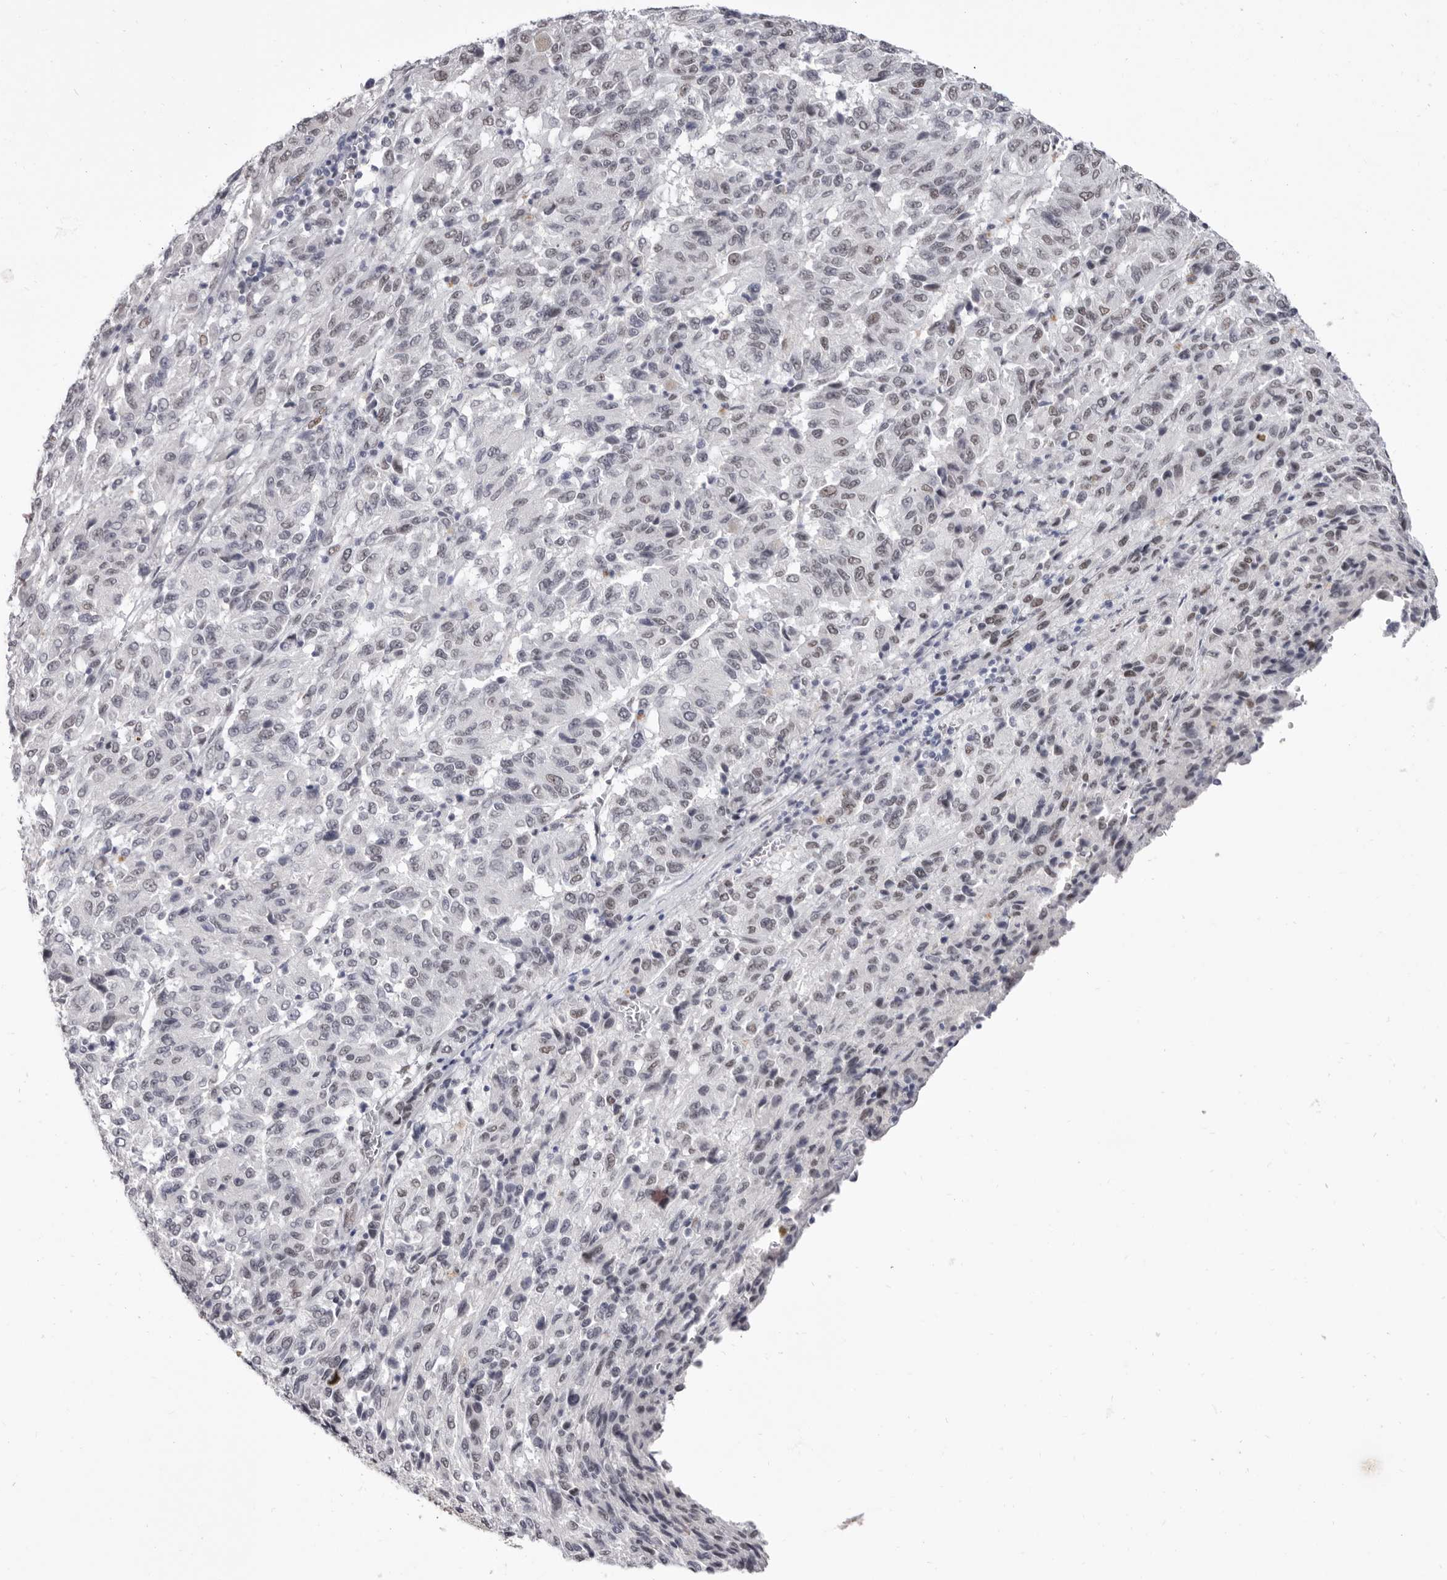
{"staining": {"intensity": "negative", "quantity": "none", "location": "none"}, "tissue": "melanoma", "cell_type": "Tumor cells", "image_type": "cancer", "snomed": [{"axis": "morphology", "description": "Malignant melanoma, Metastatic site"}, {"axis": "topography", "description": "Lung"}], "caption": "Immunohistochemistry (IHC) micrograph of neoplastic tissue: human melanoma stained with DAB (3,3'-diaminobenzidine) demonstrates no significant protein positivity in tumor cells.", "gene": "ZNF326", "patient": {"sex": "male", "age": 64}}